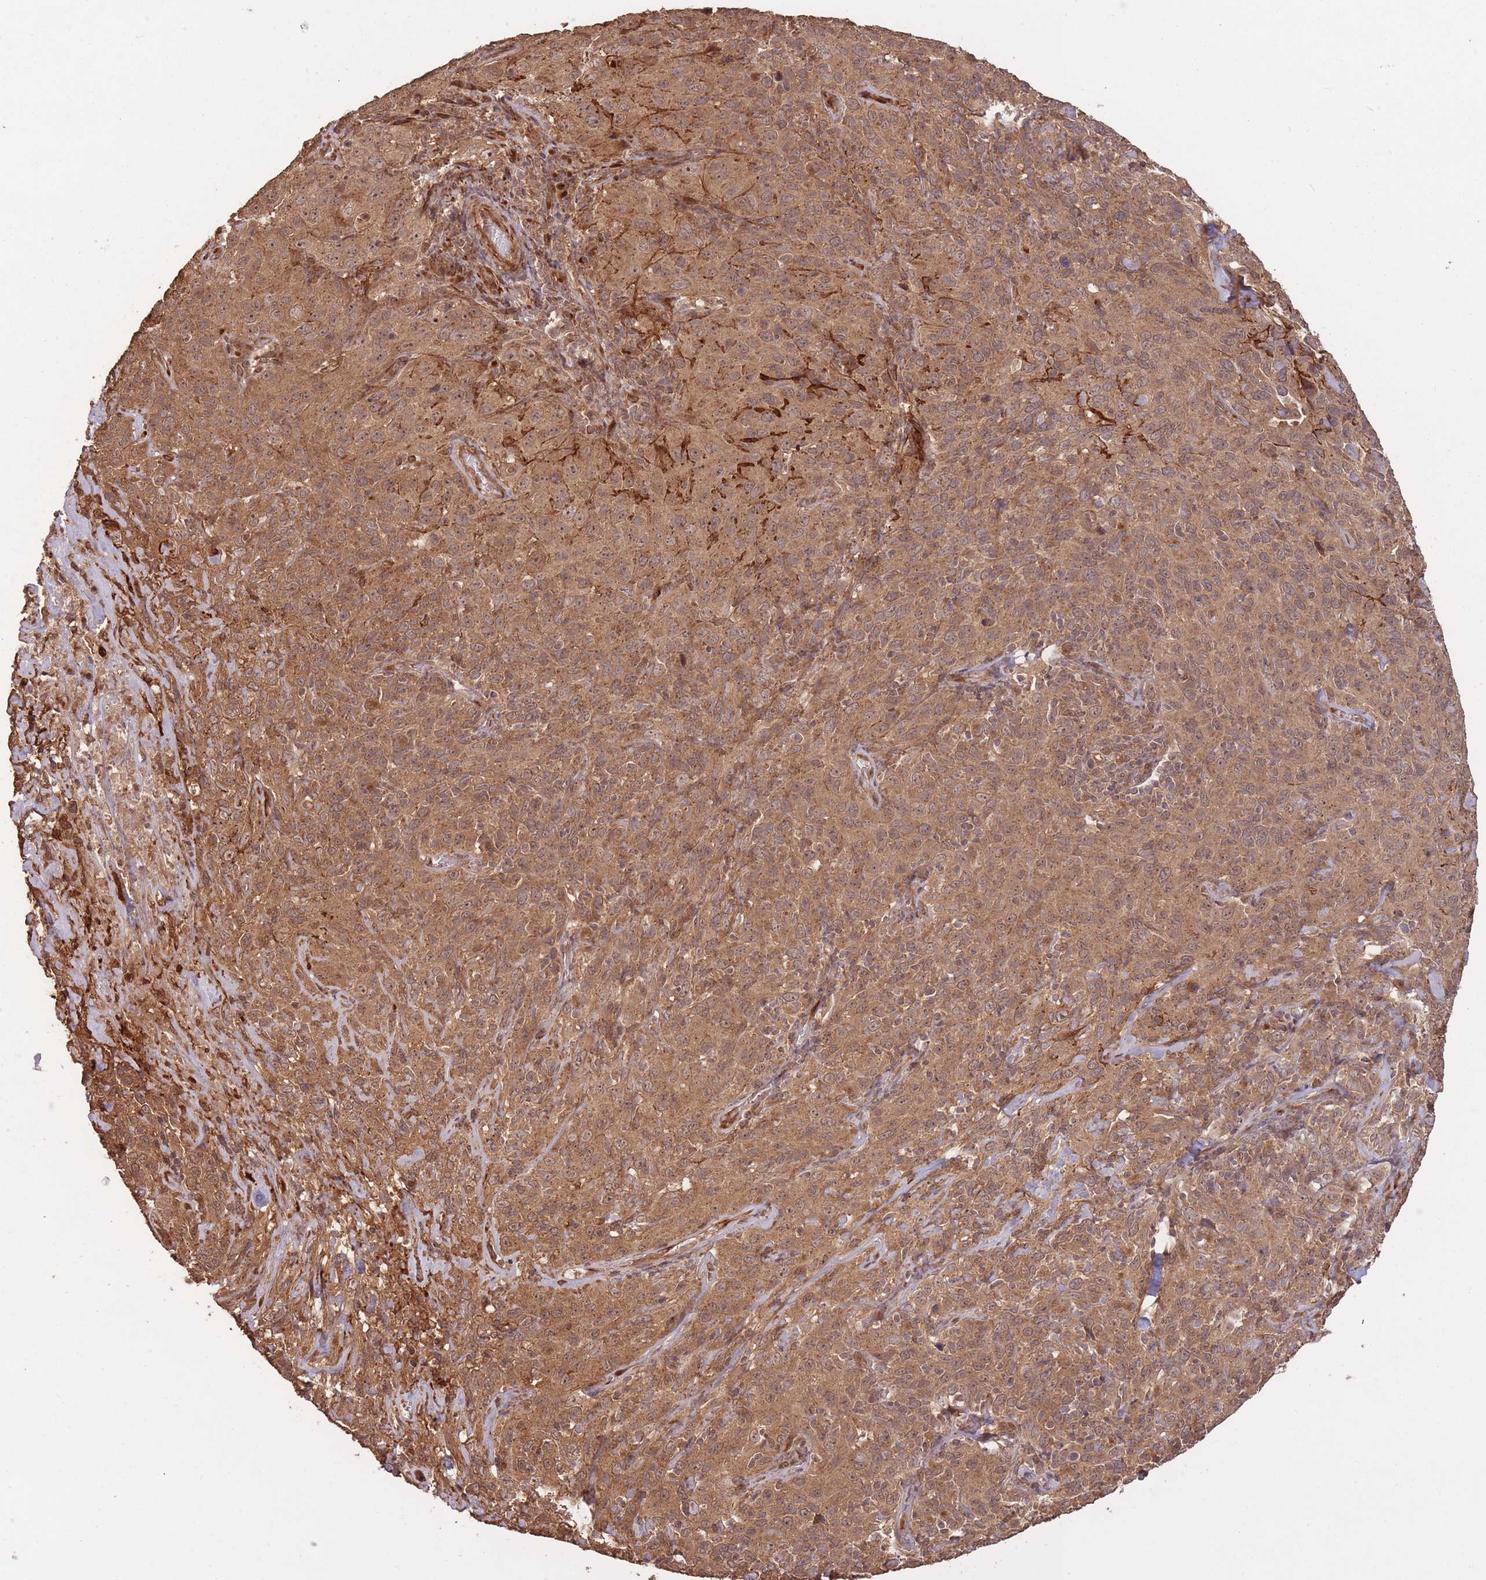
{"staining": {"intensity": "moderate", "quantity": ">75%", "location": "cytoplasmic/membranous"}, "tissue": "cervical cancer", "cell_type": "Tumor cells", "image_type": "cancer", "snomed": [{"axis": "morphology", "description": "Squamous cell carcinoma, NOS"}, {"axis": "topography", "description": "Cervix"}], "caption": "Immunohistochemical staining of human squamous cell carcinoma (cervical) exhibits medium levels of moderate cytoplasmic/membranous protein expression in about >75% of tumor cells.", "gene": "ERBB3", "patient": {"sex": "female", "age": 51}}